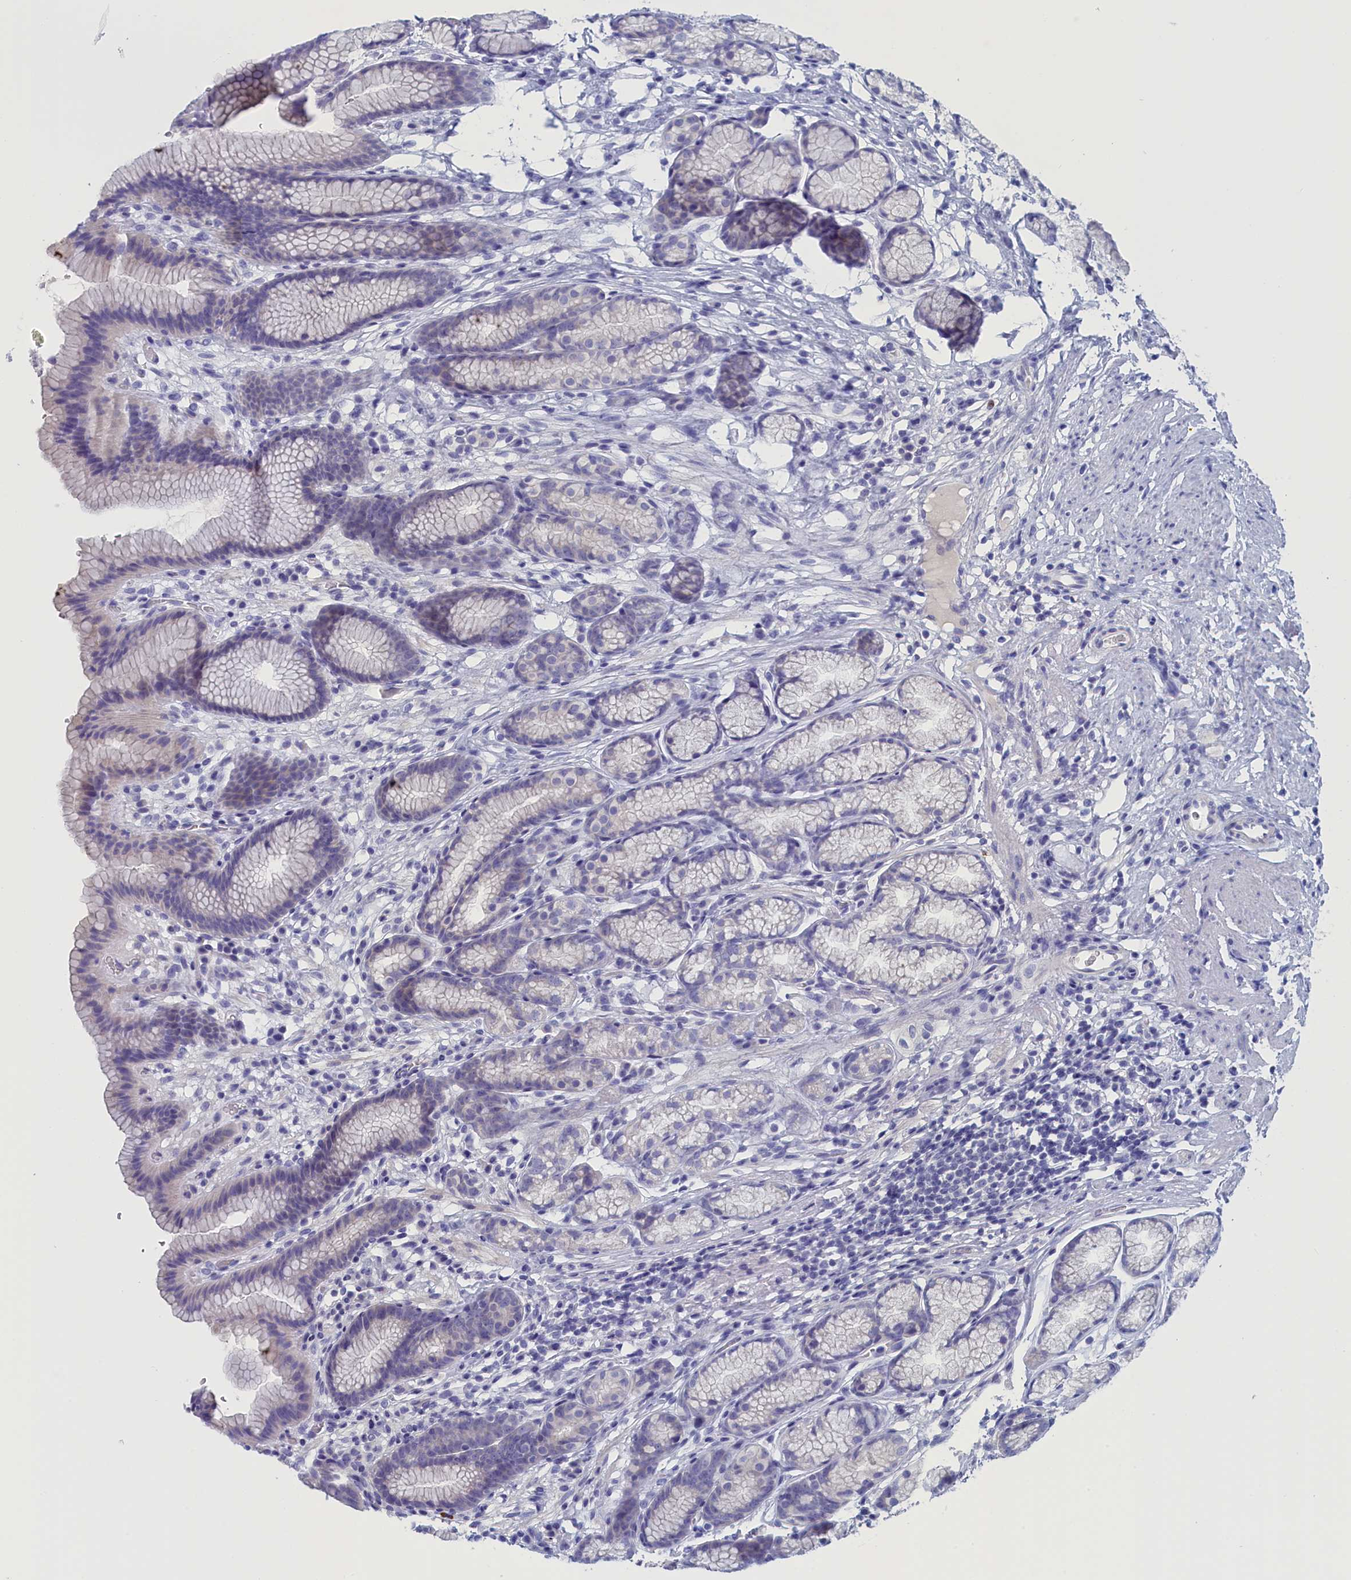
{"staining": {"intensity": "weak", "quantity": "<25%", "location": "cytoplasmic/membranous"}, "tissue": "stomach", "cell_type": "Glandular cells", "image_type": "normal", "snomed": [{"axis": "morphology", "description": "Normal tissue, NOS"}, {"axis": "topography", "description": "Stomach"}], "caption": "There is no significant expression in glandular cells of stomach.", "gene": "ANKRD2", "patient": {"sex": "male", "age": 42}}